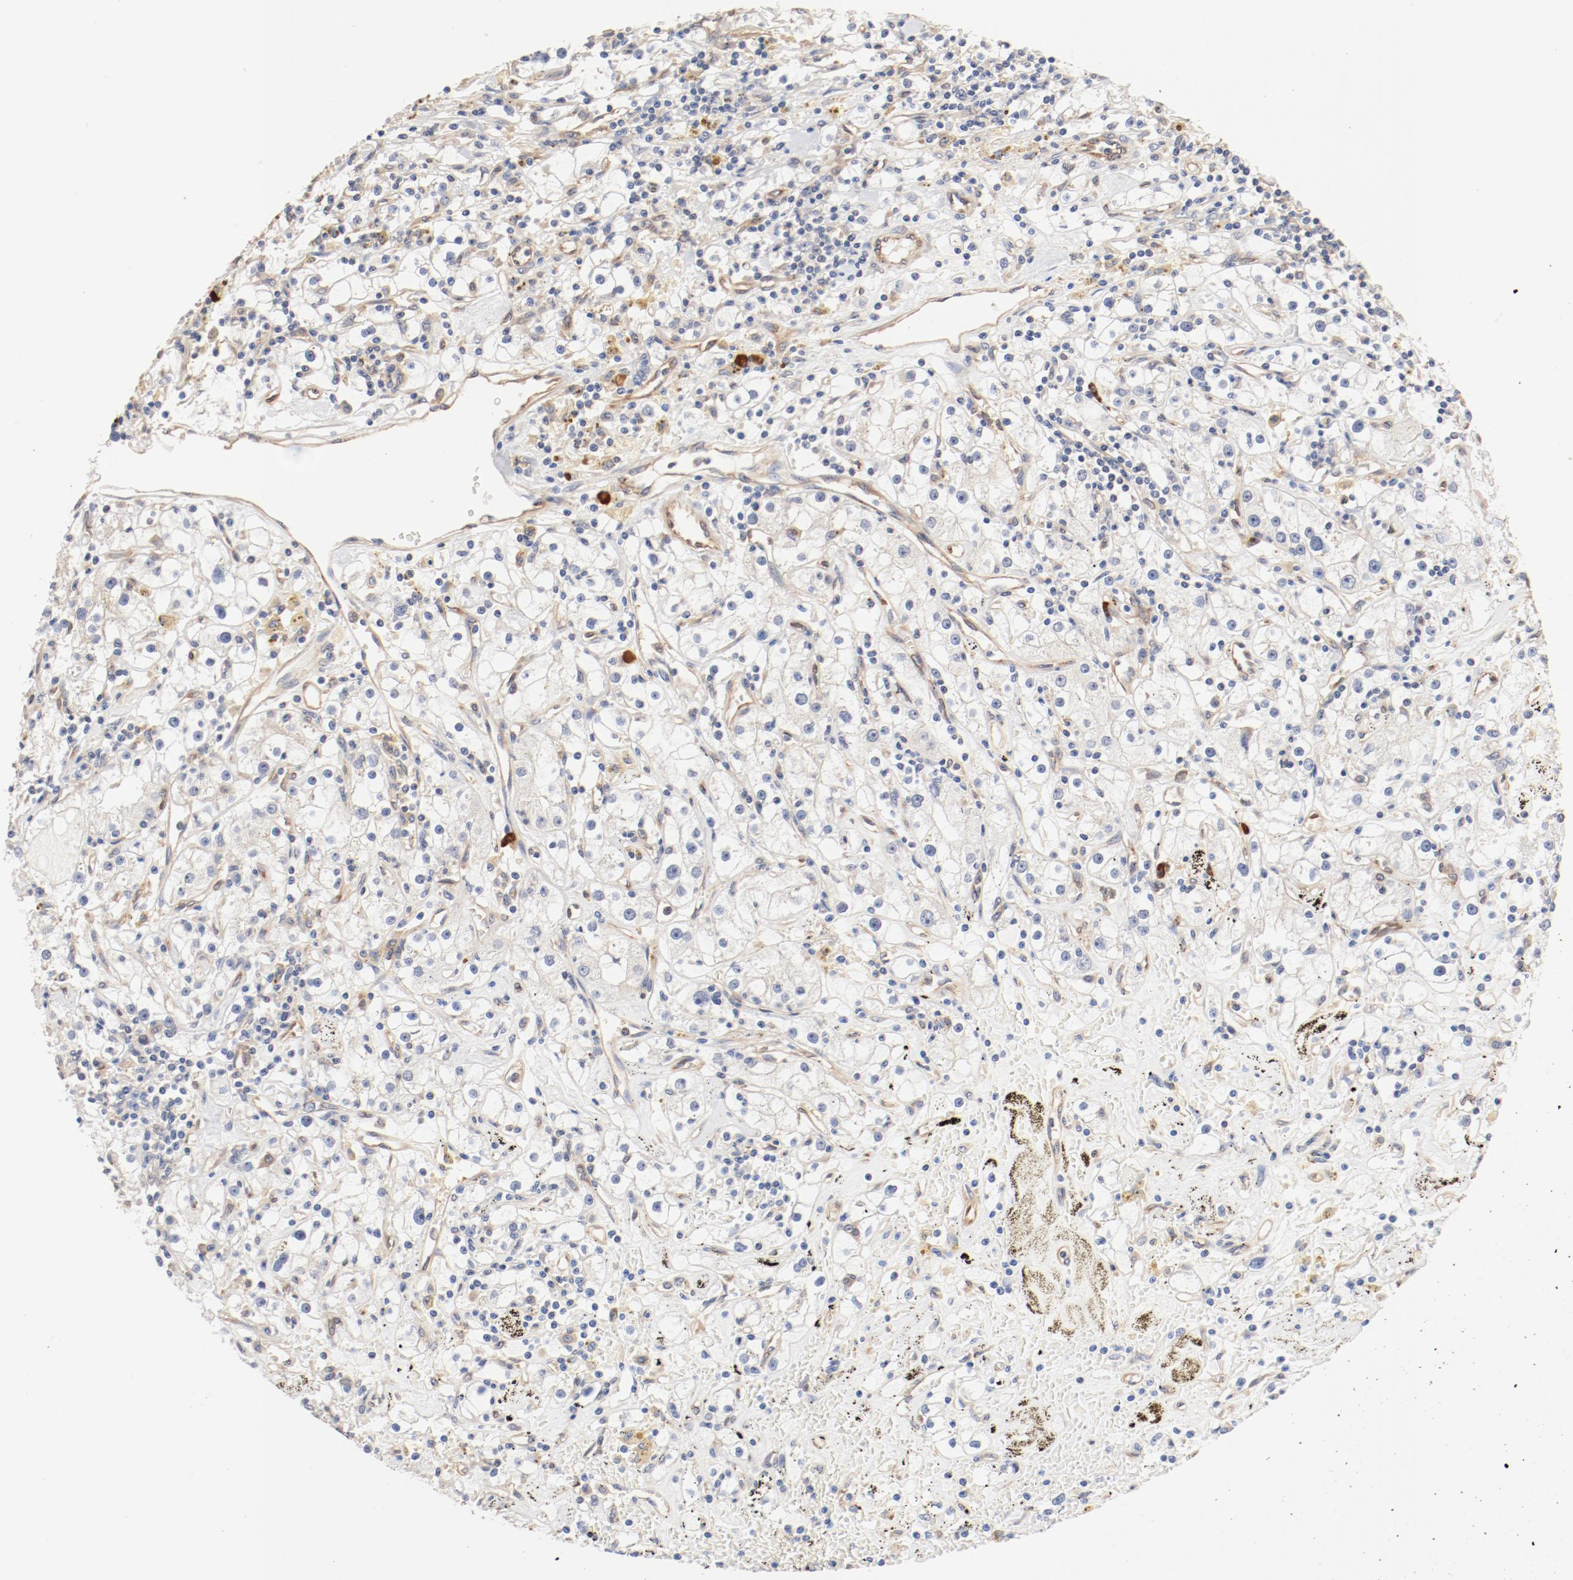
{"staining": {"intensity": "weak", "quantity": "<25%", "location": "cytoplasmic/membranous"}, "tissue": "renal cancer", "cell_type": "Tumor cells", "image_type": "cancer", "snomed": [{"axis": "morphology", "description": "Adenocarcinoma, NOS"}, {"axis": "topography", "description": "Kidney"}], "caption": "Tumor cells show no significant expression in renal cancer (adenocarcinoma).", "gene": "UBE2J1", "patient": {"sex": "male", "age": 56}}